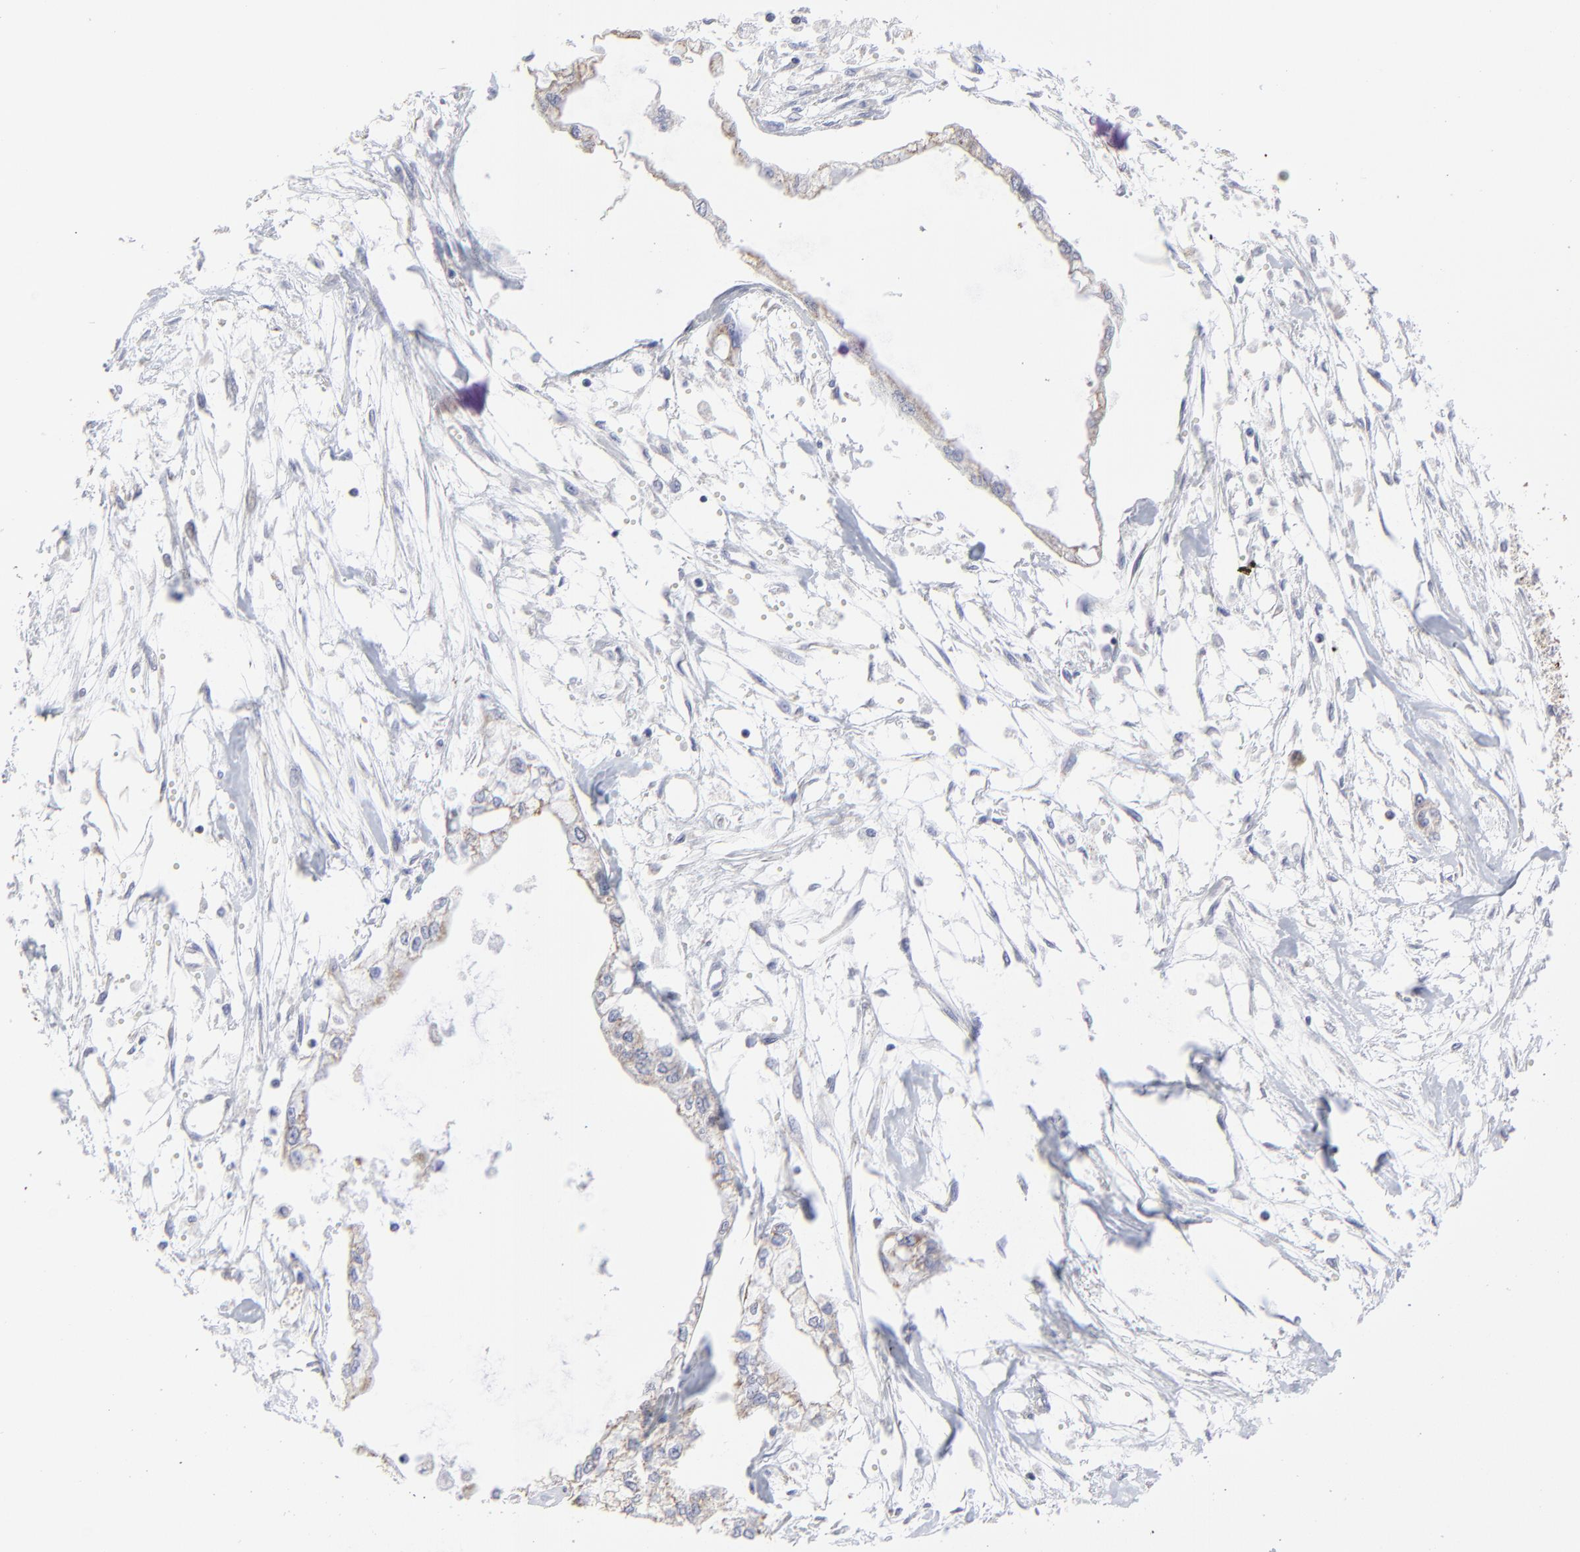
{"staining": {"intensity": "weak", "quantity": "<25%", "location": "cytoplasmic/membranous"}, "tissue": "pancreatic cancer", "cell_type": "Tumor cells", "image_type": "cancer", "snomed": [{"axis": "morphology", "description": "Adenocarcinoma, NOS"}, {"axis": "topography", "description": "Pancreas"}], "caption": "Image shows no significant protein positivity in tumor cells of pancreatic adenocarcinoma. The staining is performed using DAB brown chromogen with nuclei counter-stained in using hematoxylin.", "gene": "PINK1", "patient": {"sex": "male", "age": 79}}